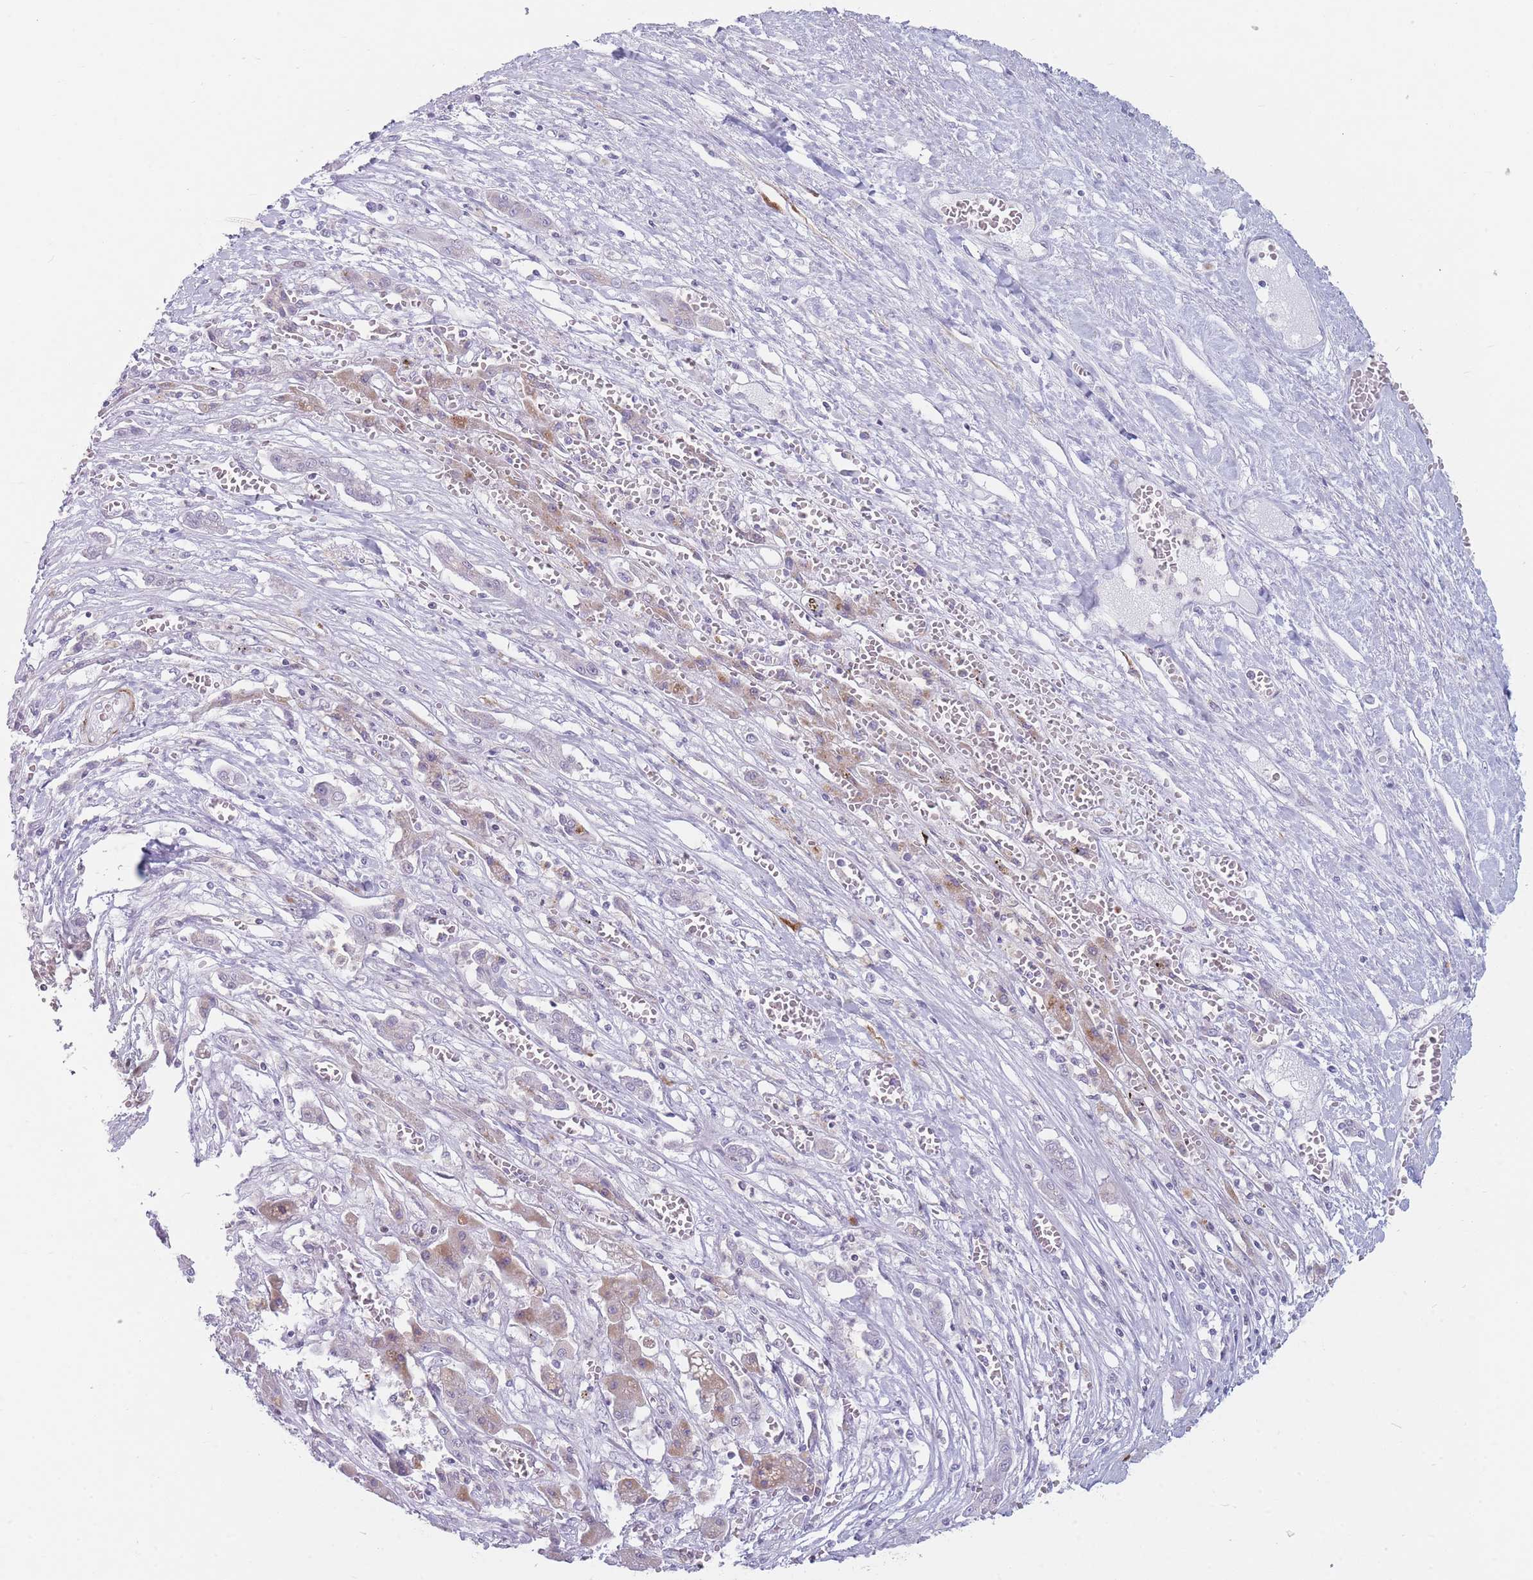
{"staining": {"intensity": "weak", "quantity": "<25%", "location": "cytoplasmic/membranous"}, "tissue": "liver cancer", "cell_type": "Tumor cells", "image_type": "cancer", "snomed": [{"axis": "morphology", "description": "Cholangiocarcinoma"}, {"axis": "topography", "description": "Liver"}], "caption": "This is a histopathology image of immunohistochemistry (IHC) staining of liver cancer (cholangiocarcinoma), which shows no expression in tumor cells.", "gene": "IFNA6", "patient": {"sex": "male", "age": 67}}